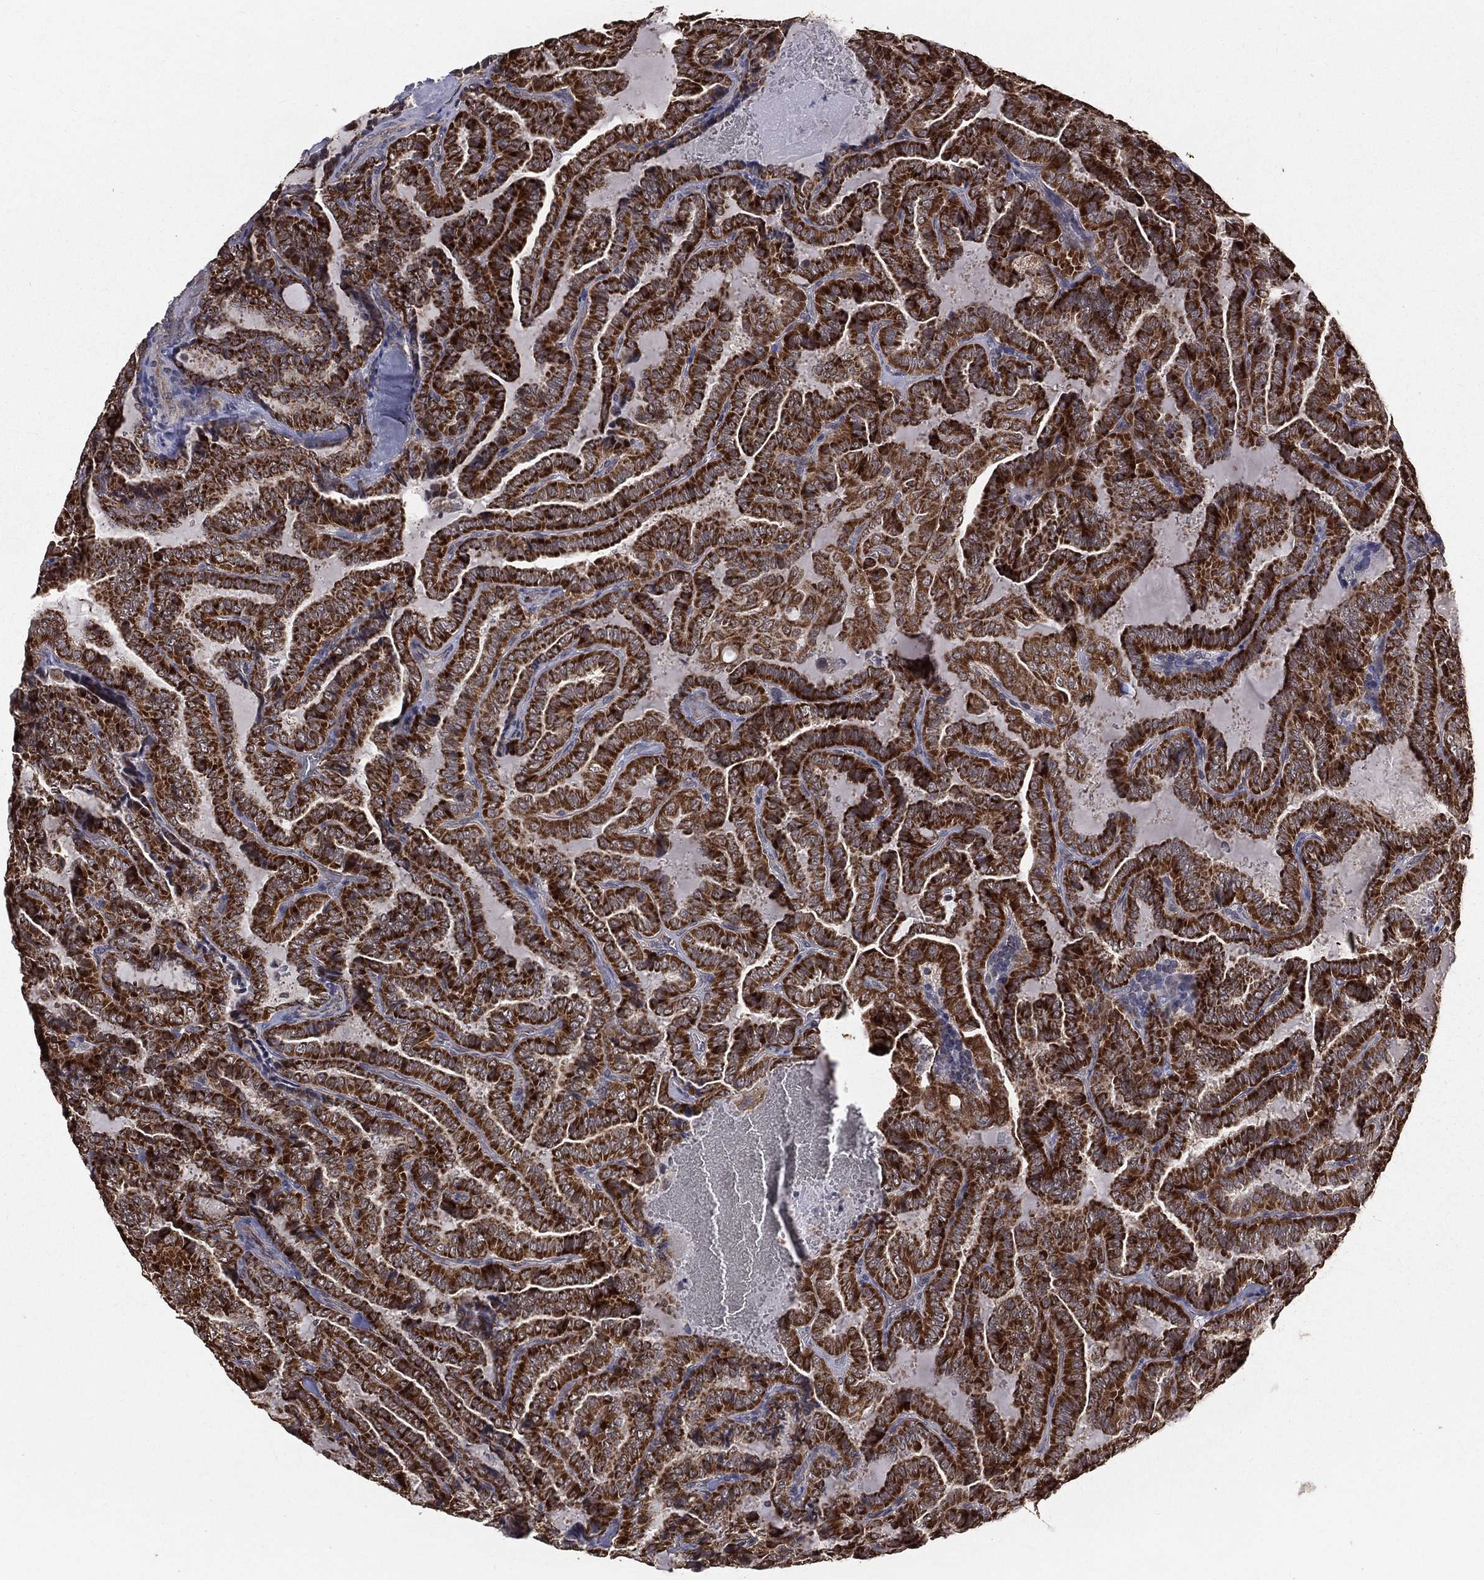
{"staining": {"intensity": "strong", "quantity": ">75%", "location": "cytoplasmic/membranous"}, "tissue": "thyroid cancer", "cell_type": "Tumor cells", "image_type": "cancer", "snomed": [{"axis": "morphology", "description": "Papillary adenocarcinoma, NOS"}, {"axis": "topography", "description": "Thyroid gland"}], "caption": "Protein staining of thyroid cancer tissue reveals strong cytoplasmic/membranous staining in approximately >75% of tumor cells.", "gene": "MRPL46", "patient": {"sex": "female", "age": 39}}